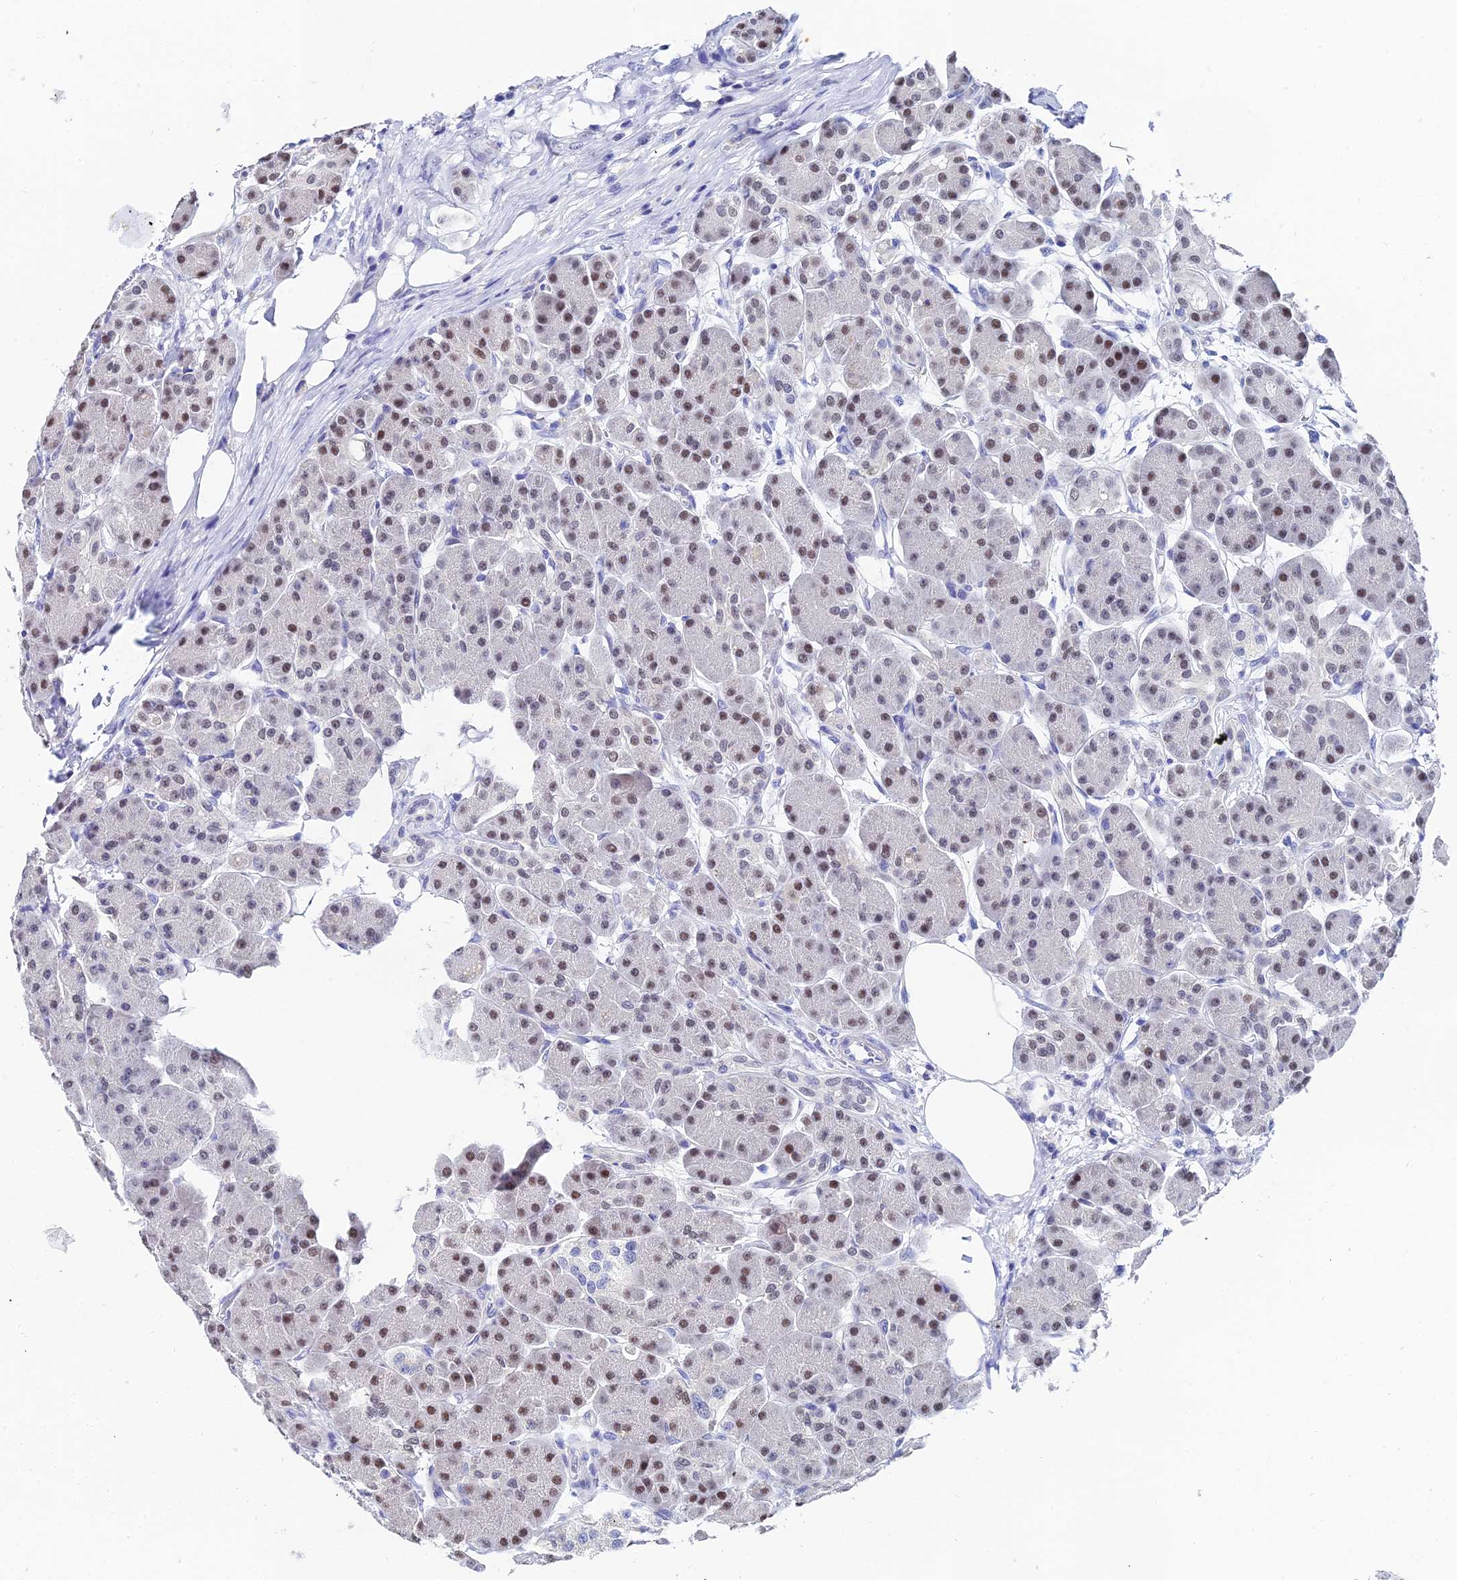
{"staining": {"intensity": "moderate", "quantity": "<25%", "location": "nuclear"}, "tissue": "pancreas", "cell_type": "Exocrine glandular cells", "image_type": "normal", "snomed": [{"axis": "morphology", "description": "Normal tissue, NOS"}, {"axis": "topography", "description": "Pancreas"}], "caption": "Brown immunohistochemical staining in benign pancreas reveals moderate nuclear expression in approximately <25% of exocrine glandular cells. (IHC, brightfield microscopy, high magnification).", "gene": "OCM2", "patient": {"sex": "male", "age": 63}}